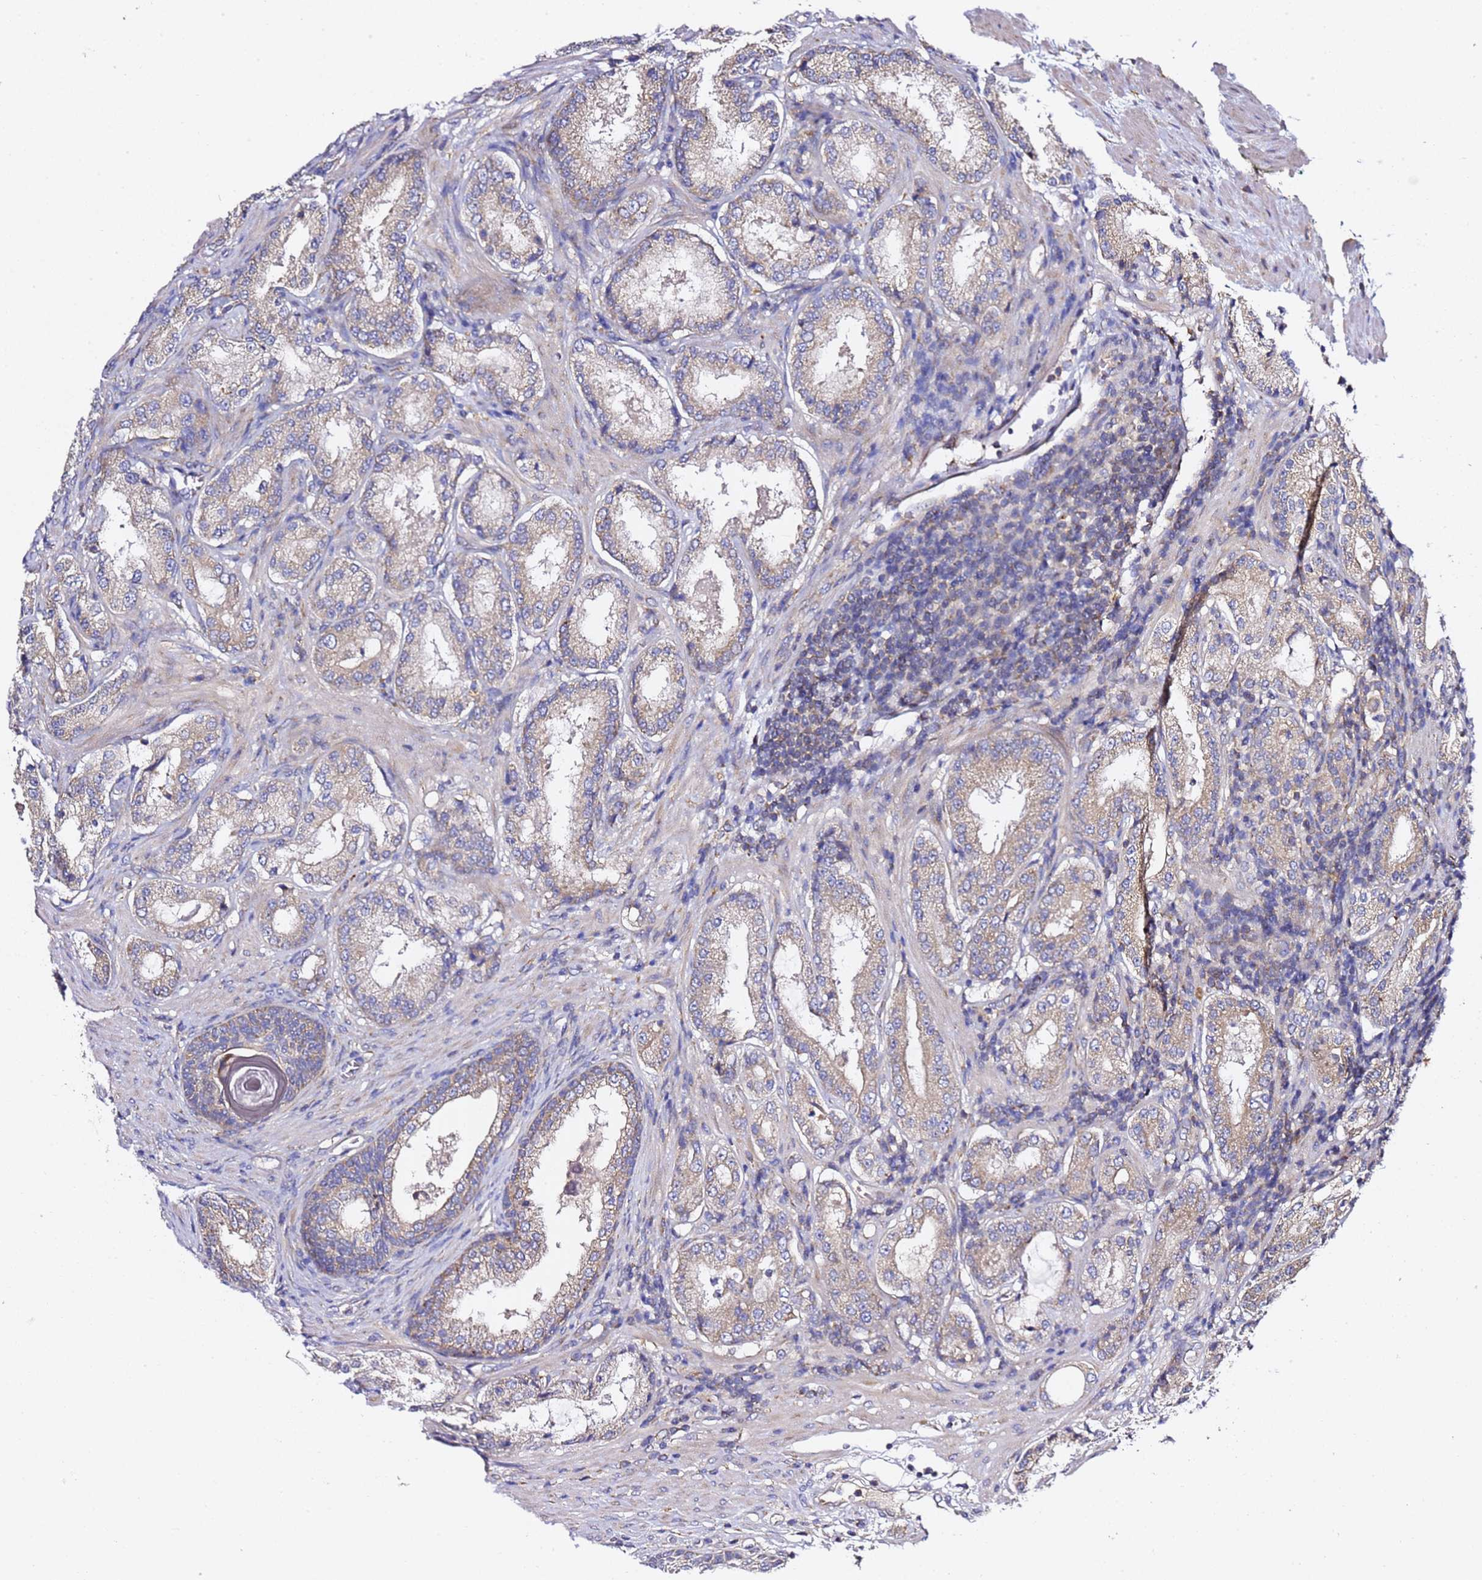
{"staining": {"intensity": "weak", "quantity": "25%-75%", "location": "cytoplasmic/membranous"}, "tissue": "prostate cancer", "cell_type": "Tumor cells", "image_type": "cancer", "snomed": [{"axis": "morphology", "description": "Adenocarcinoma, Low grade"}, {"axis": "topography", "description": "Prostate"}], "caption": "A histopathology image showing weak cytoplasmic/membranous expression in approximately 25%-75% of tumor cells in prostate cancer, as visualized by brown immunohistochemical staining.", "gene": "C19orf12", "patient": {"sex": "male", "age": 59}}